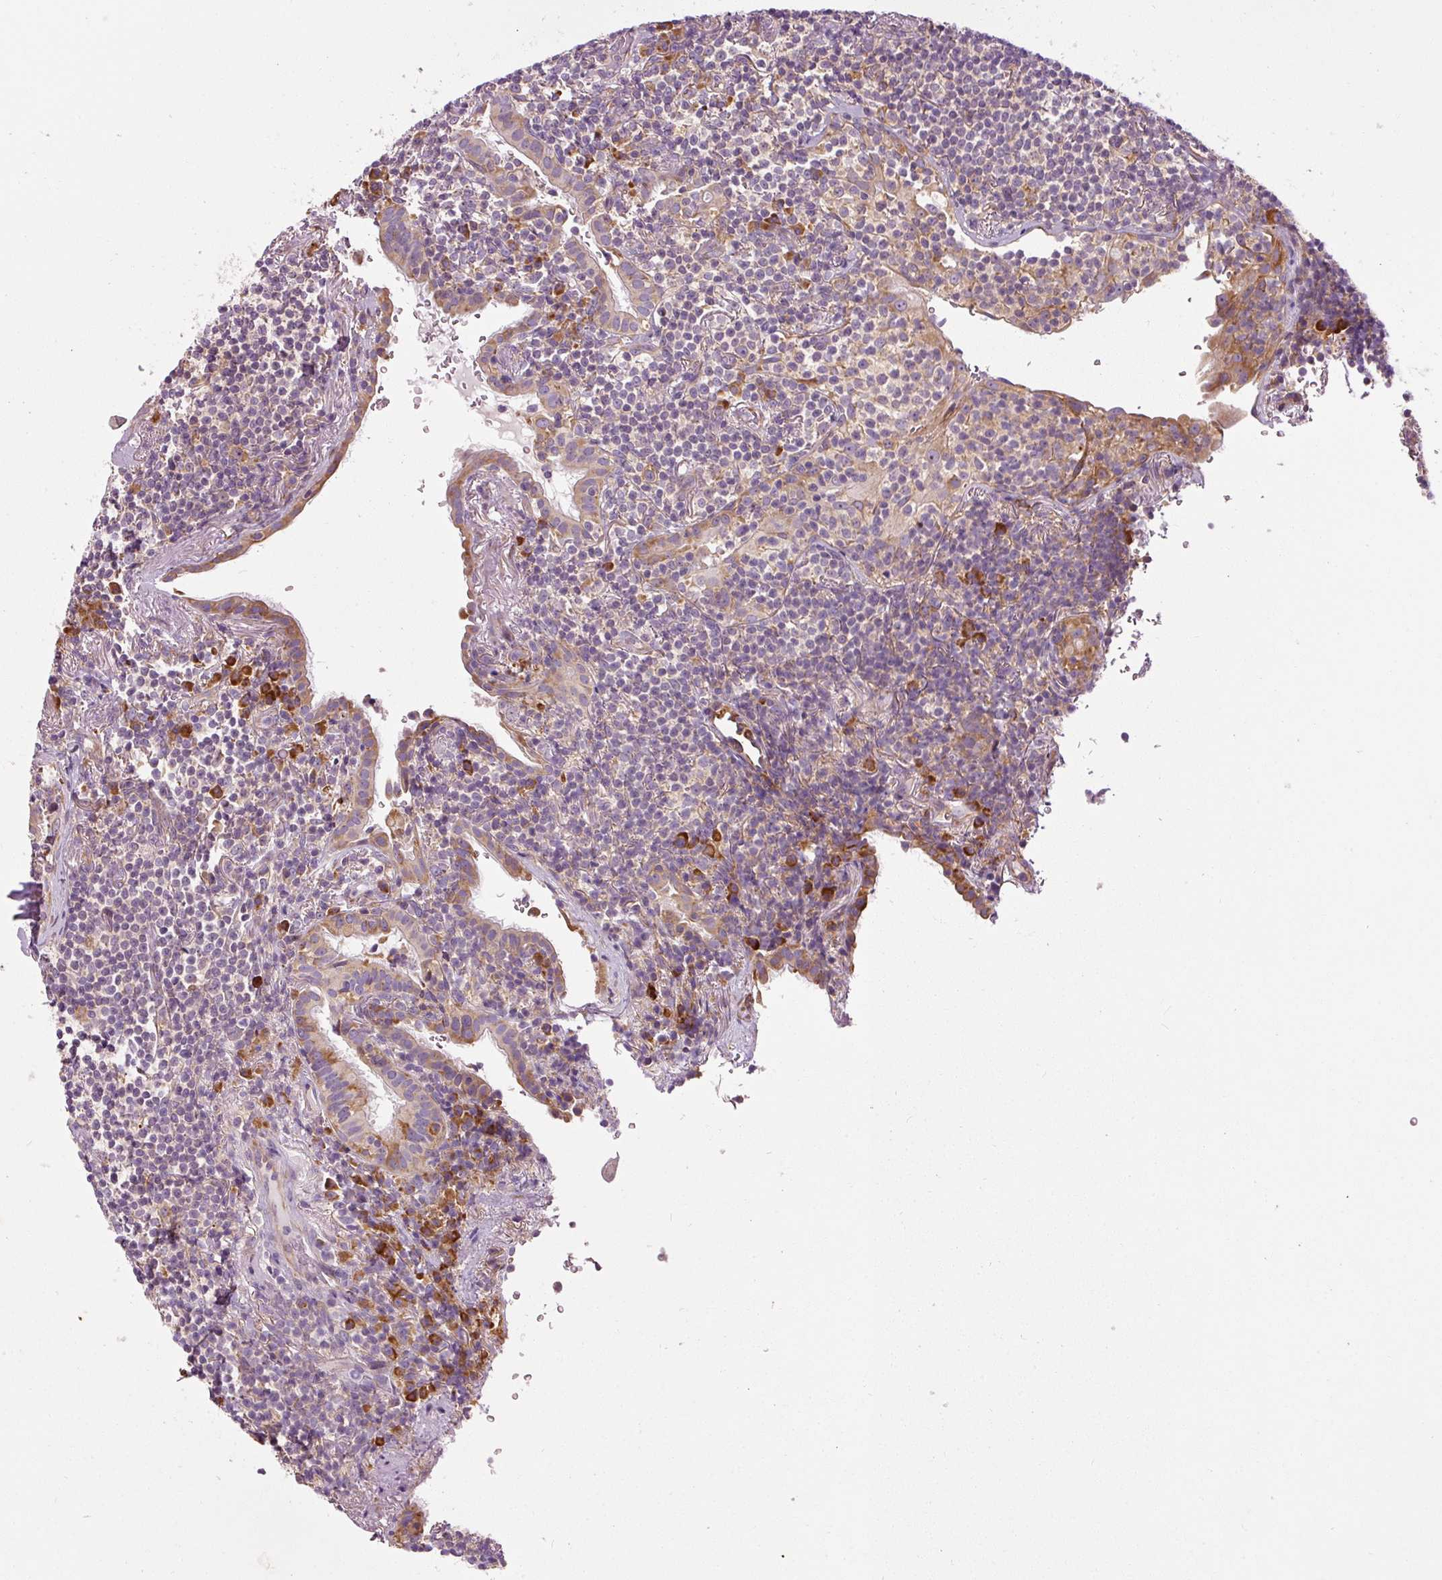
{"staining": {"intensity": "negative", "quantity": "none", "location": "none"}, "tissue": "lymphoma", "cell_type": "Tumor cells", "image_type": "cancer", "snomed": [{"axis": "morphology", "description": "Malignant lymphoma, non-Hodgkin's type, Low grade"}, {"axis": "topography", "description": "Lung"}], "caption": "Tumor cells show no significant protein staining in lymphoma.", "gene": "RPL10A", "patient": {"sex": "female", "age": 71}}